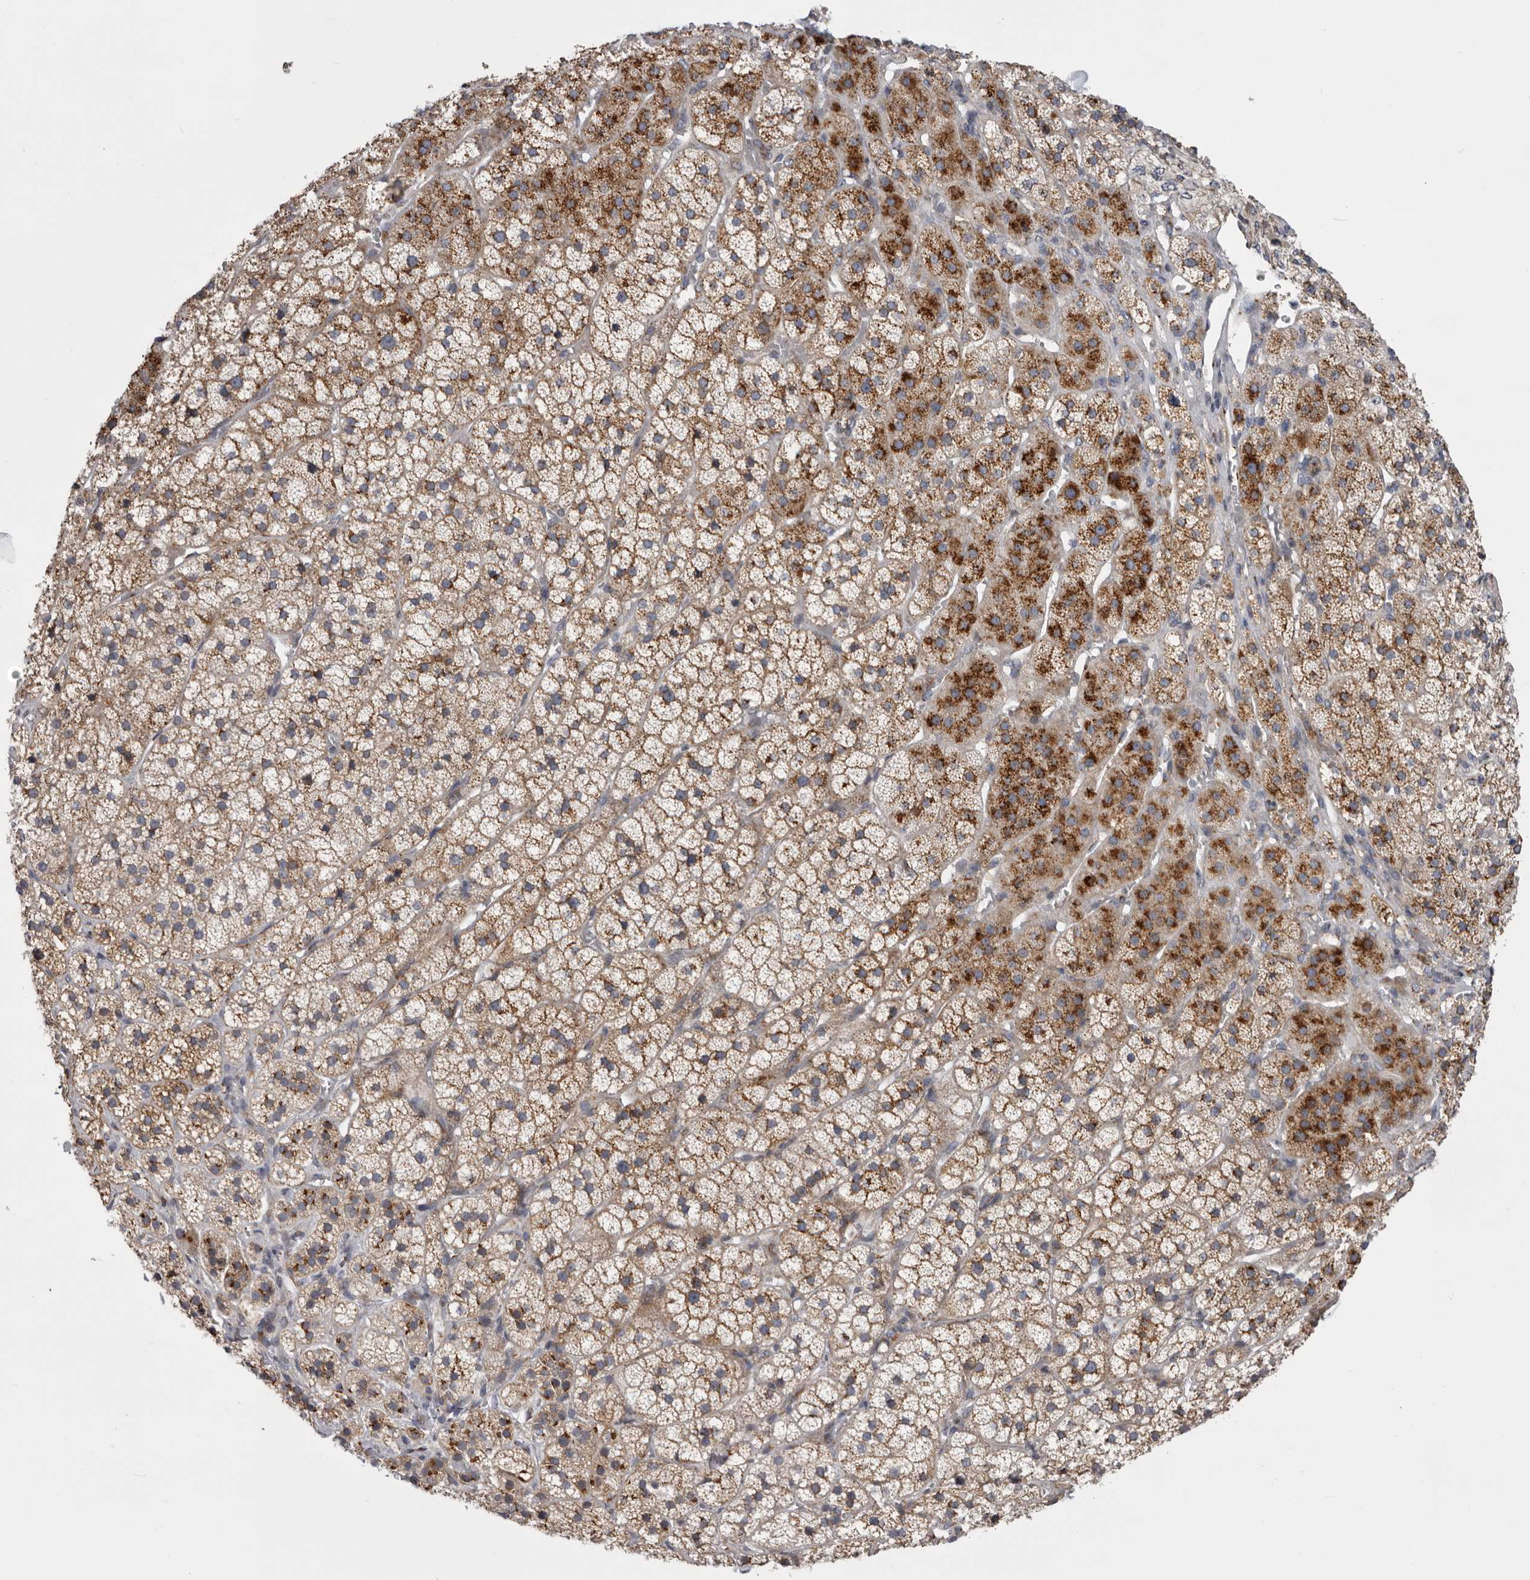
{"staining": {"intensity": "strong", "quantity": "25%-75%", "location": "cytoplasmic/membranous"}, "tissue": "adrenal gland", "cell_type": "Glandular cells", "image_type": "normal", "snomed": [{"axis": "morphology", "description": "Normal tissue, NOS"}, {"axis": "topography", "description": "Adrenal gland"}], "caption": "Immunohistochemical staining of unremarkable adrenal gland reveals 25%-75% levels of strong cytoplasmic/membranous protein expression in approximately 25%-75% of glandular cells.", "gene": "WDR47", "patient": {"sex": "female", "age": 44}}